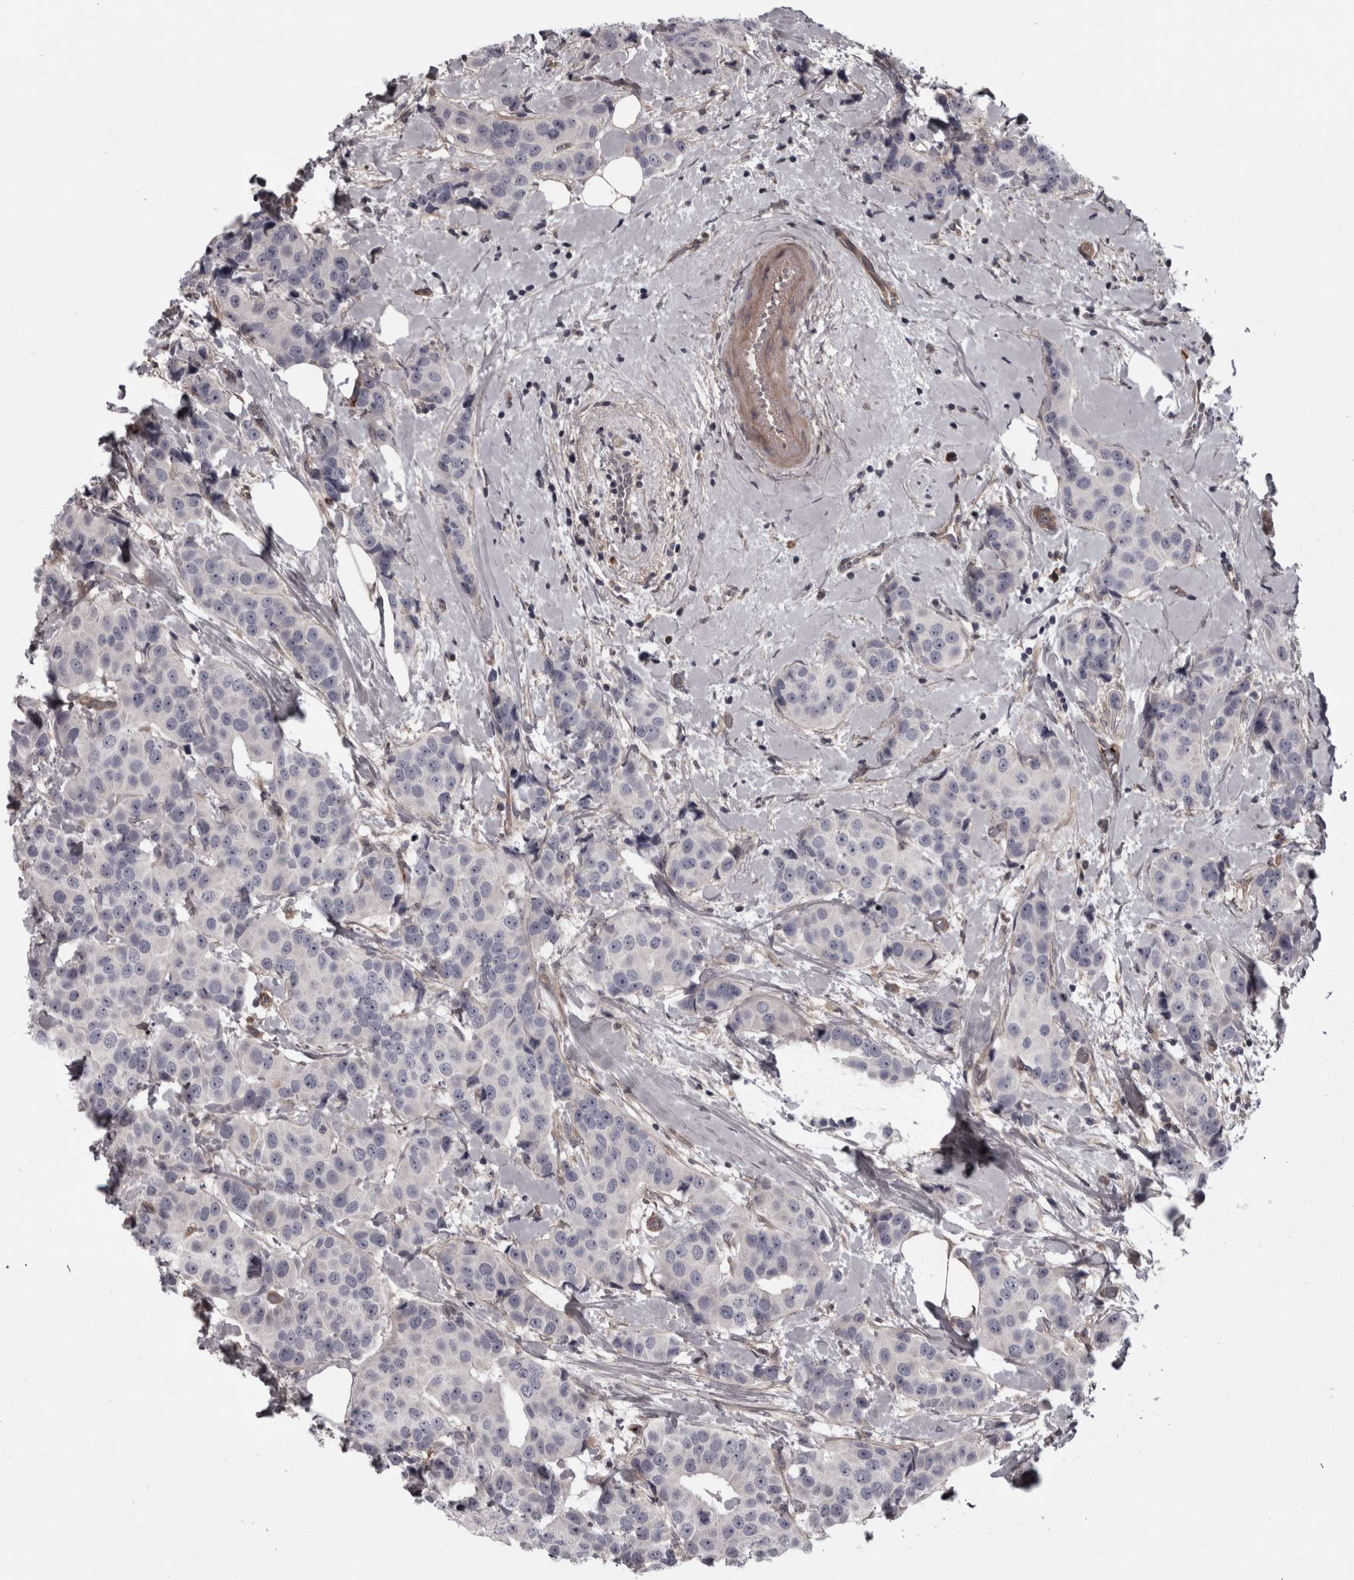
{"staining": {"intensity": "negative", "quantity": "none", "location": "none"}, "tissue": "breast cancer", "cell_type": "Tumor cells", "image_type": "cancer", "snomed": [{"axis": "morphology", "description": "Normal tissue, NOS"}, {"axis": "morphology", "description": "Duct carcinoma"}, {"axis": "topography", "description": "Breast"}], "caption": "A micrograph of human invasive ductal carcinoma (breast) is negative for staining in tumor cells.", "gene": "RSU1", "patient": {"sex": "female", "age": 39}}